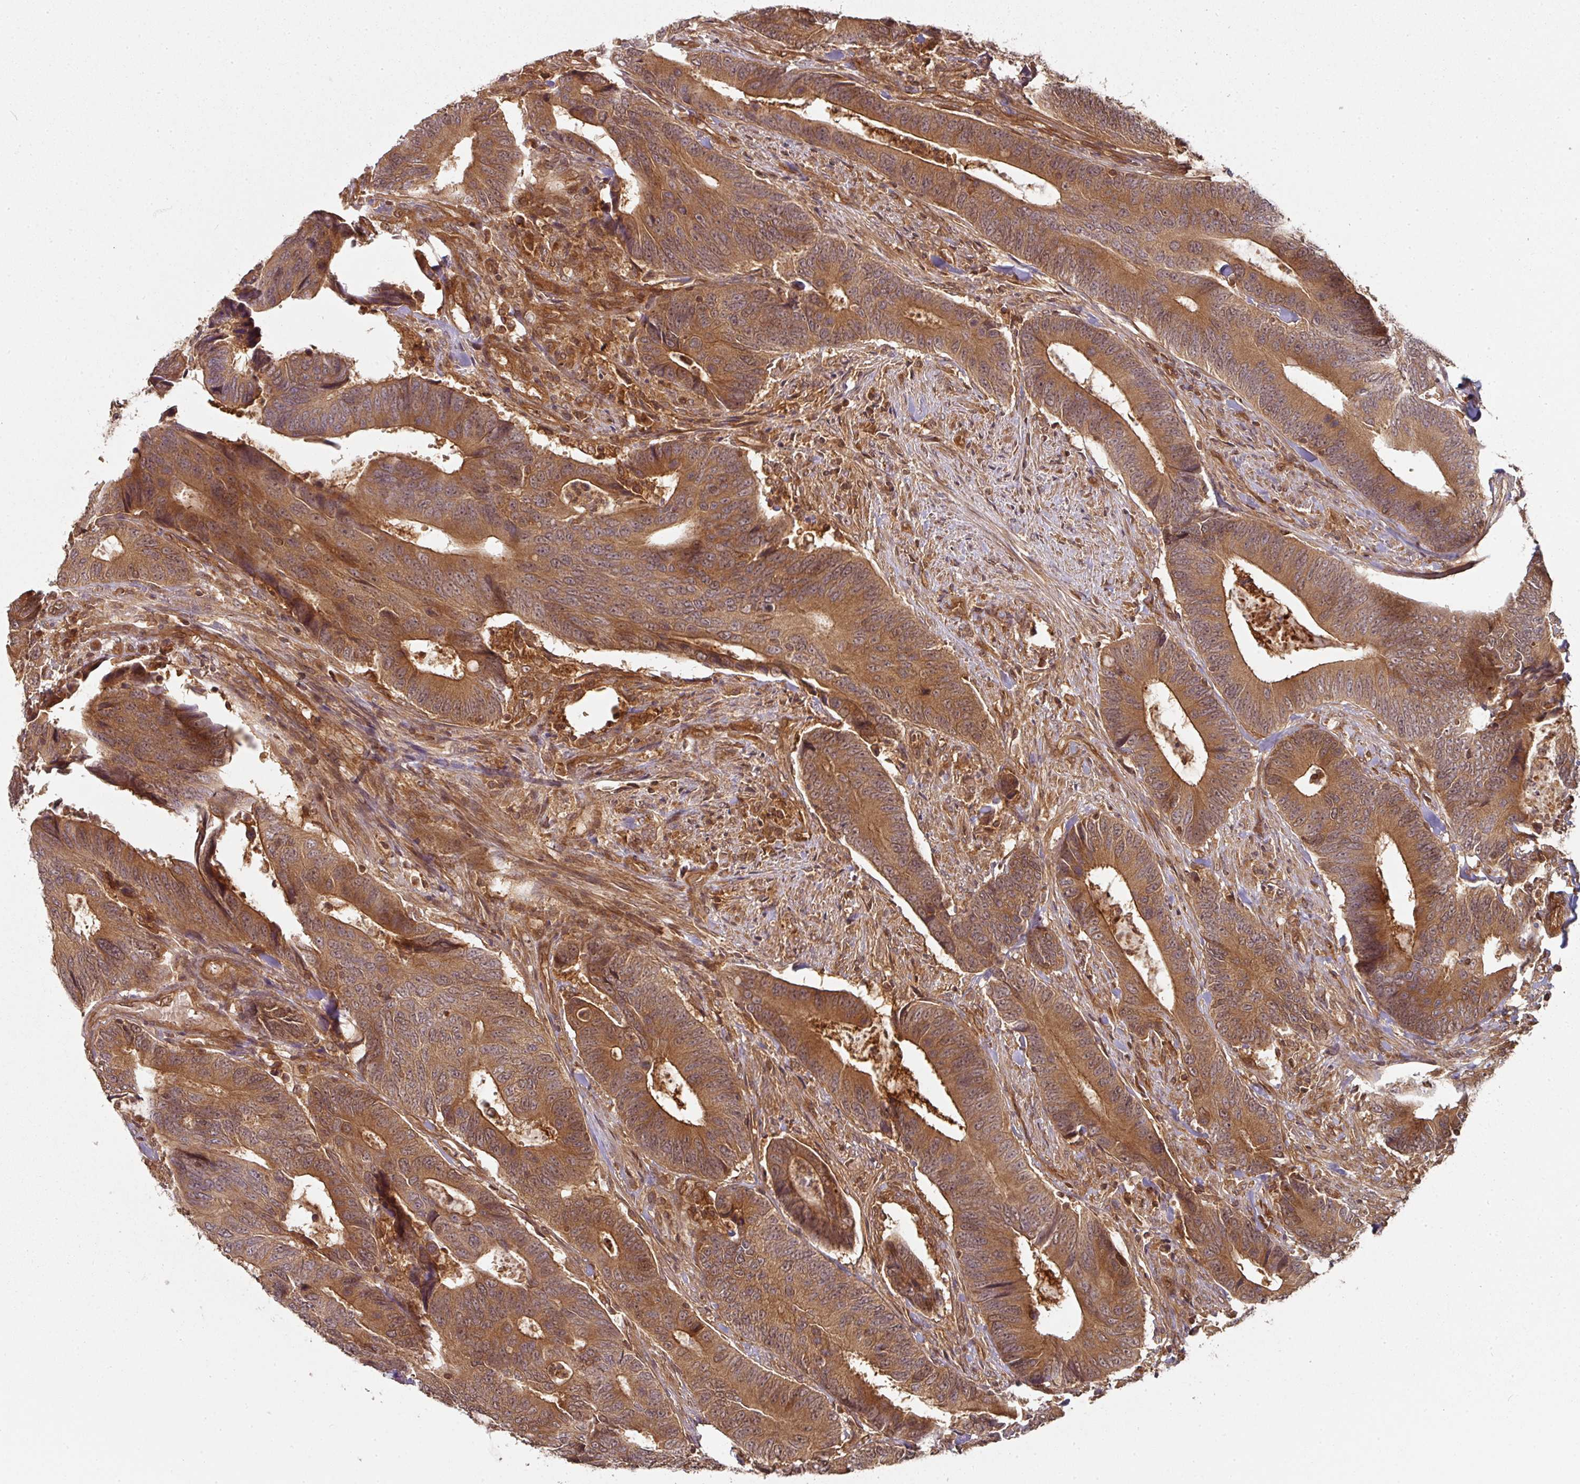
{"staining": {"intensity": "strong", "quantity": ">75%", "location": "cytoplasmic/membranous"}, "tissue": "colorectal cancer", "cell_type": "Tumor cells", "image_type": "cancer", "snomed": [{"axis": "morphology", "description": "Adenocarcinoma, NOS"}, {"axis": "topography", "description": "Colon"}], "caption": "The histopathology image reveals immunohistochemical staining of colorectal adenocarcinoma. There is strong cytoplasmic/membranous expression is seen in about >75% of tumor cells. The staining was performed using DAB (3,3'-diaminobenzidine) to visualize the protein expression in brown, while the nuclei were stained in blue with hematoxylin (Magnification: 20x).", "gene": "EIF4EBP2", "patient": {"sex": "male", "age": 87}}